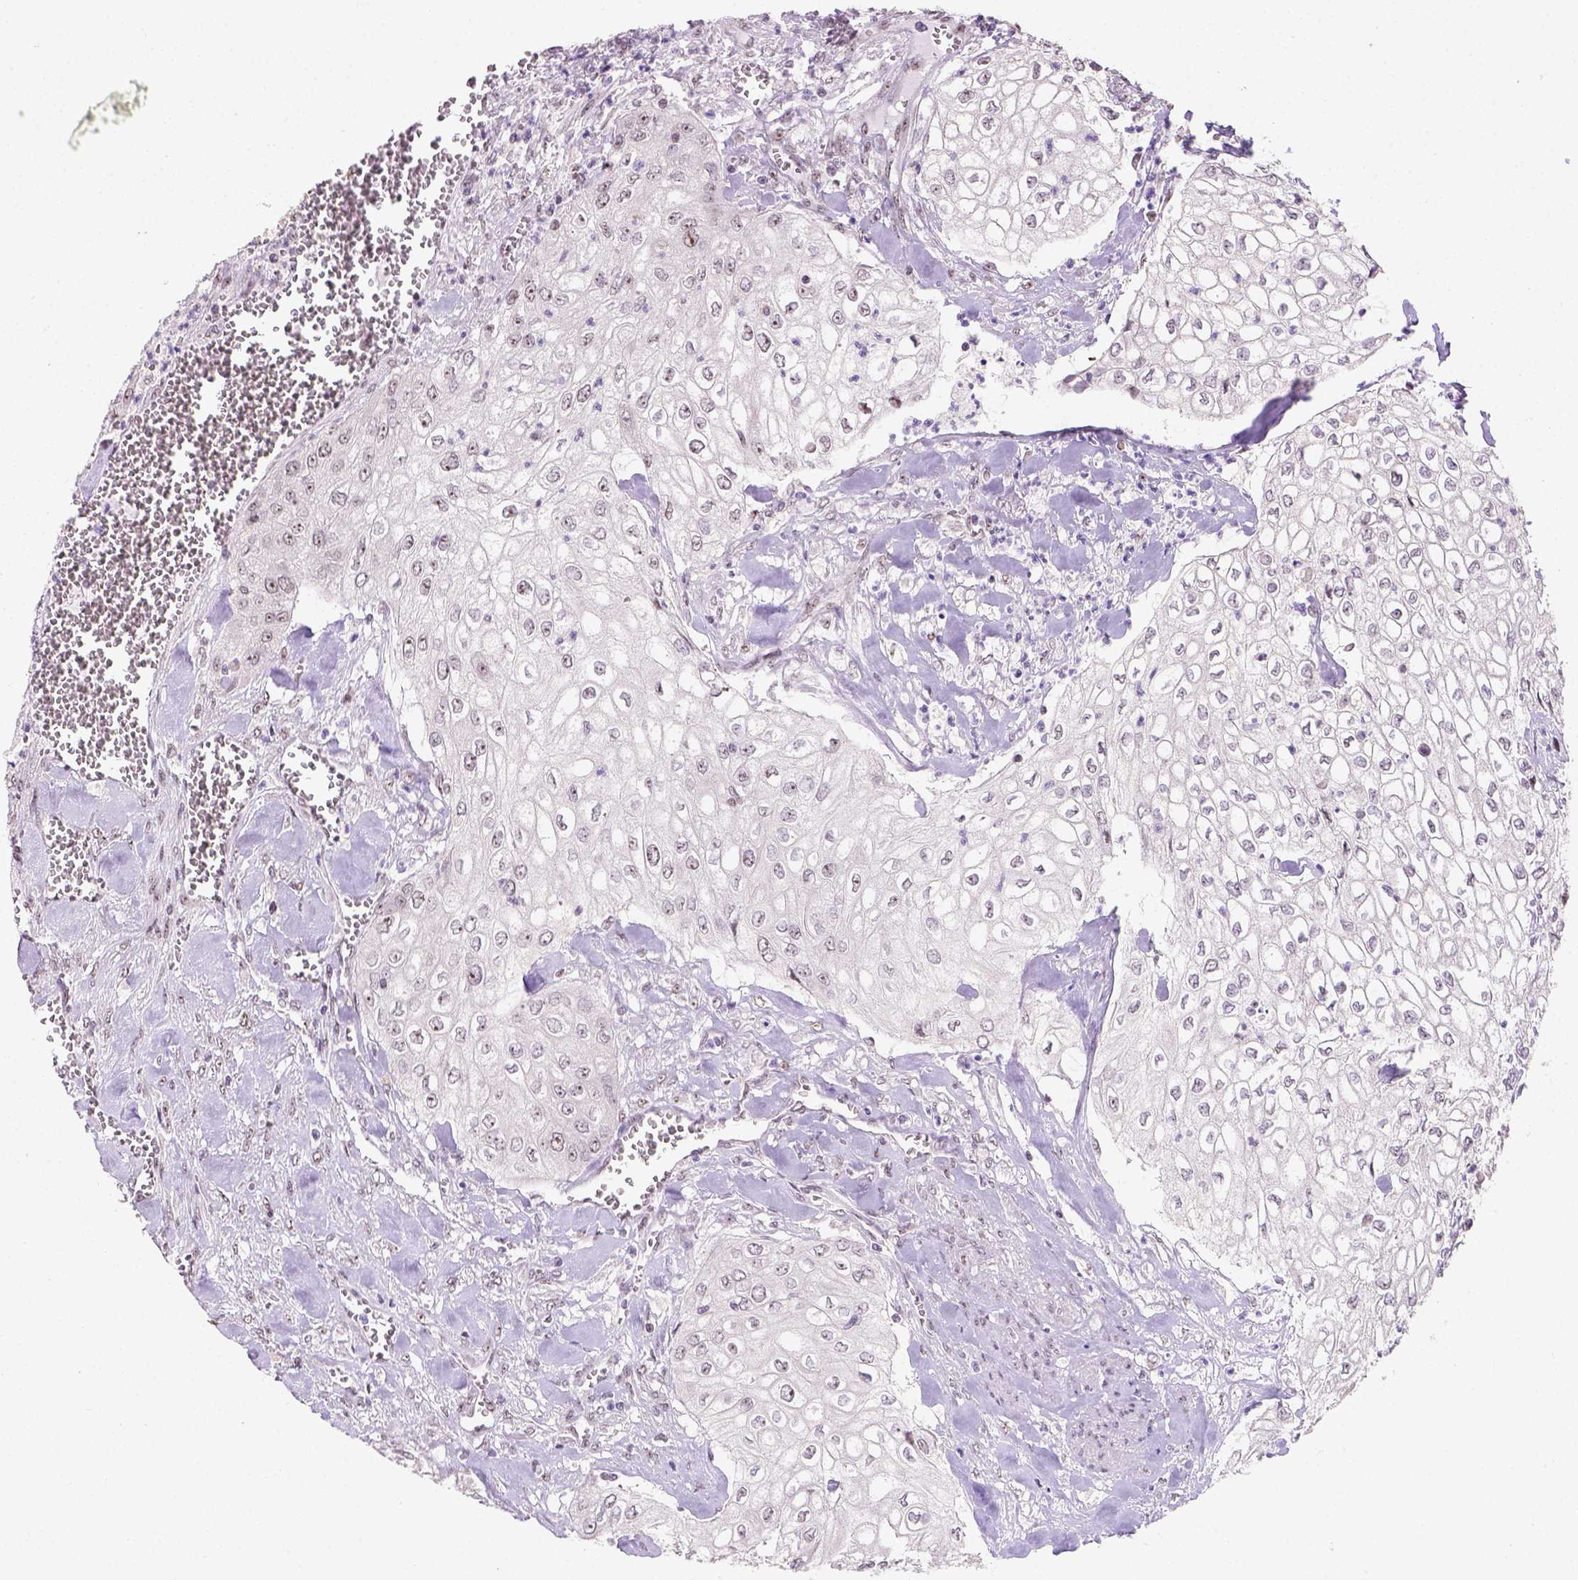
{"staining": {"intensity": "moderate", "quantity": "<25%", "location": "nuclear"}, "tissue": "urothelial cancer", "cell_type": "Tumor cells", "image_type": "cancer", "snomed": [{"axis": "morphology", "description": "Urothelial carcinoma, High grade"}, {"axis": "topography", "description": "Urinary bladder"}], "caption": "Human high-grade urothelial carcinoma stained with a brown dye reveals moderate nuclear positive staining in about <25% of tumor cells.", "gene": "DDX50", "patient": {"sex": "male", "age": 62}}